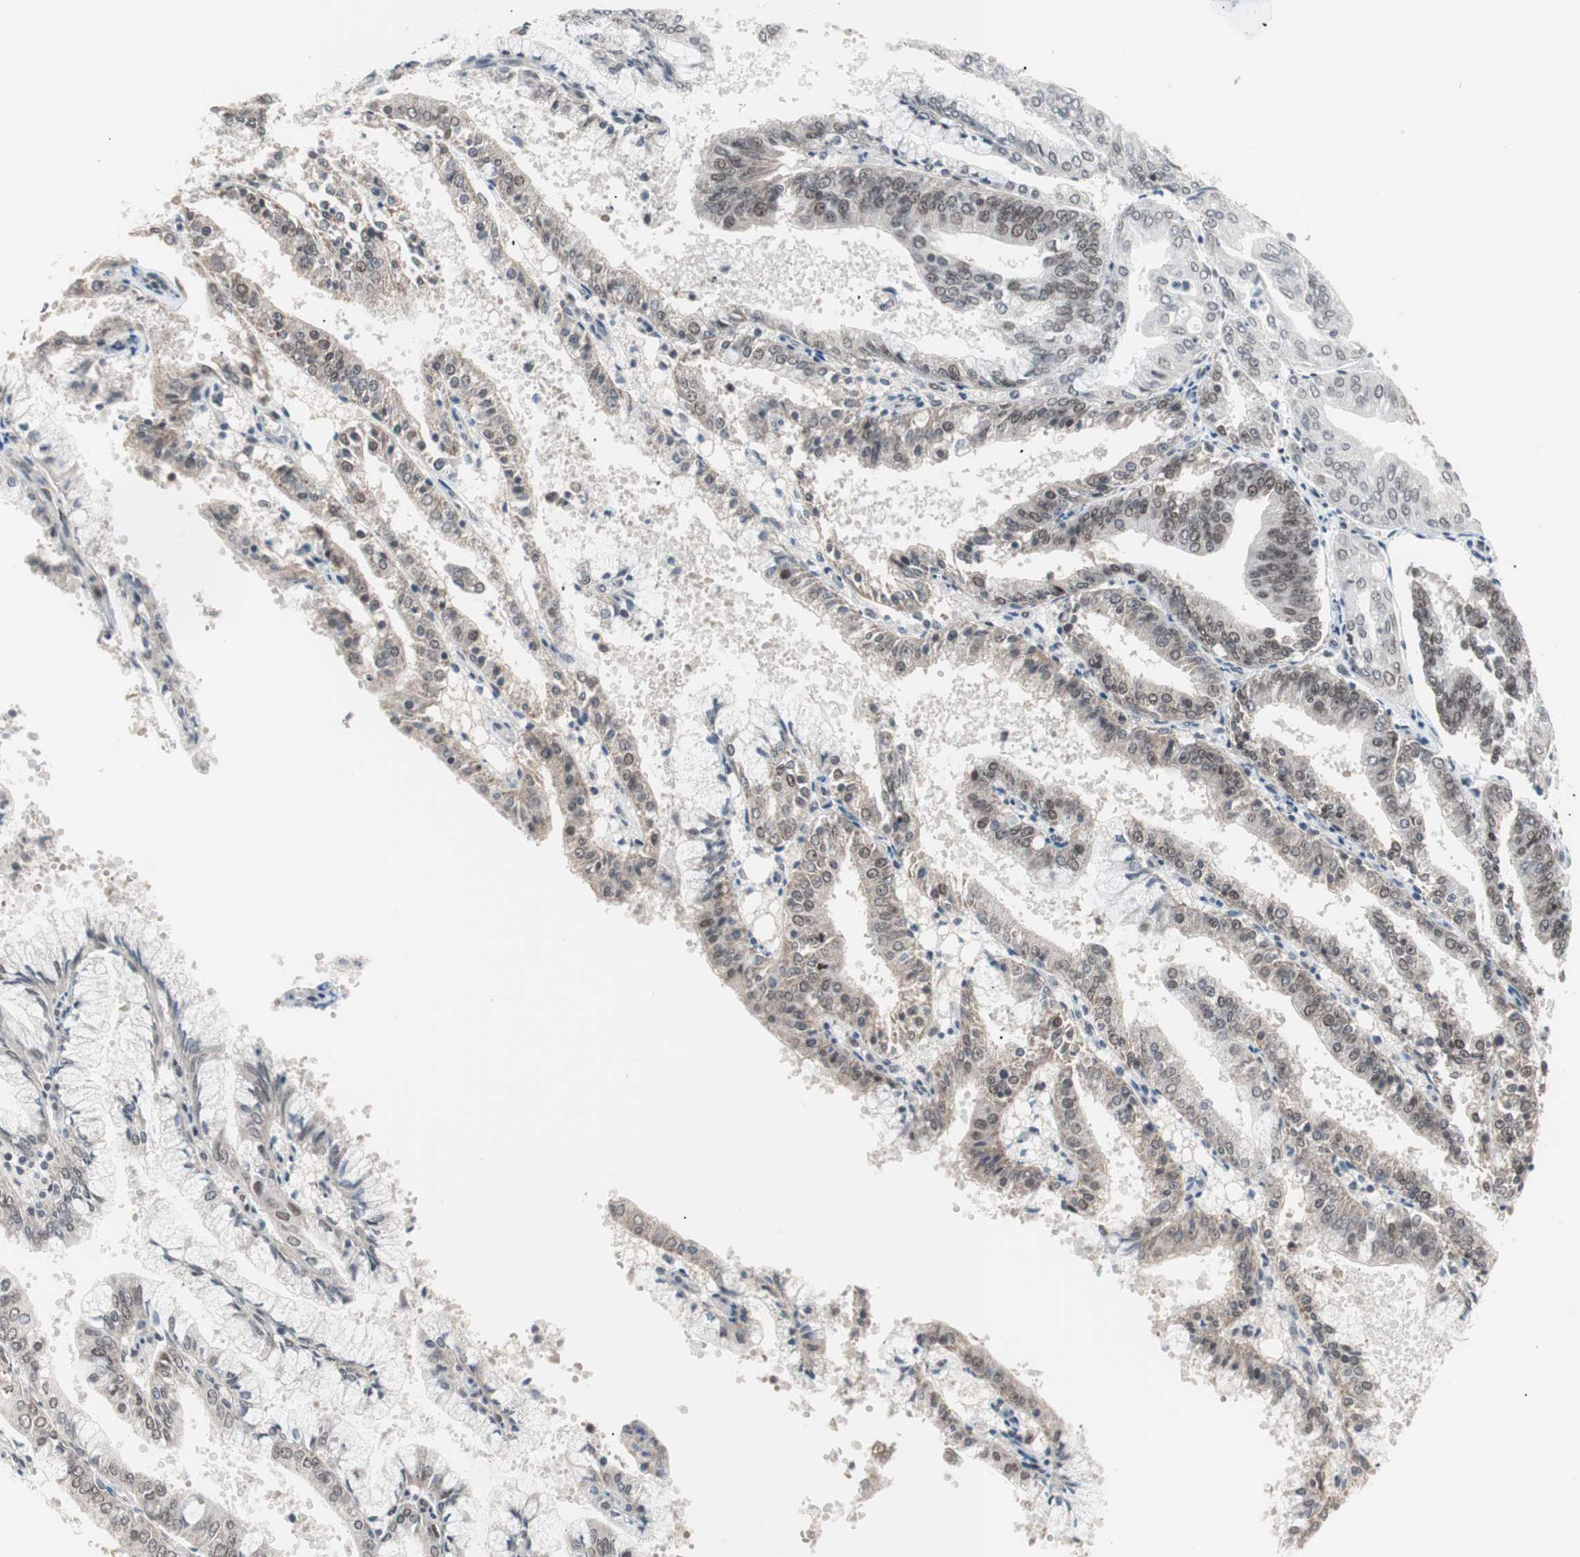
{"staining": {"intensity": "moderate", "quantity": "25%-75%", "location": "nuclear"}, "tissue": "endometrial cancer", "cell_type": "Tumor cells", "image_type": "cancer", "snomed": [{"axis": "morphology", "description": "Adenocarcinoma, NOS"}, {"axis": "topography", "description": "Endometrium"}], "caption": "A micrograph showing moderate nuclear staining in approximately 25%-75% of tumor cells in endometrial cancer (adenocarcinoma), as visualized by brown immunohistochemical staining.", "gene": "LIG3", "patient": {"sex": "female", "age": 63}}